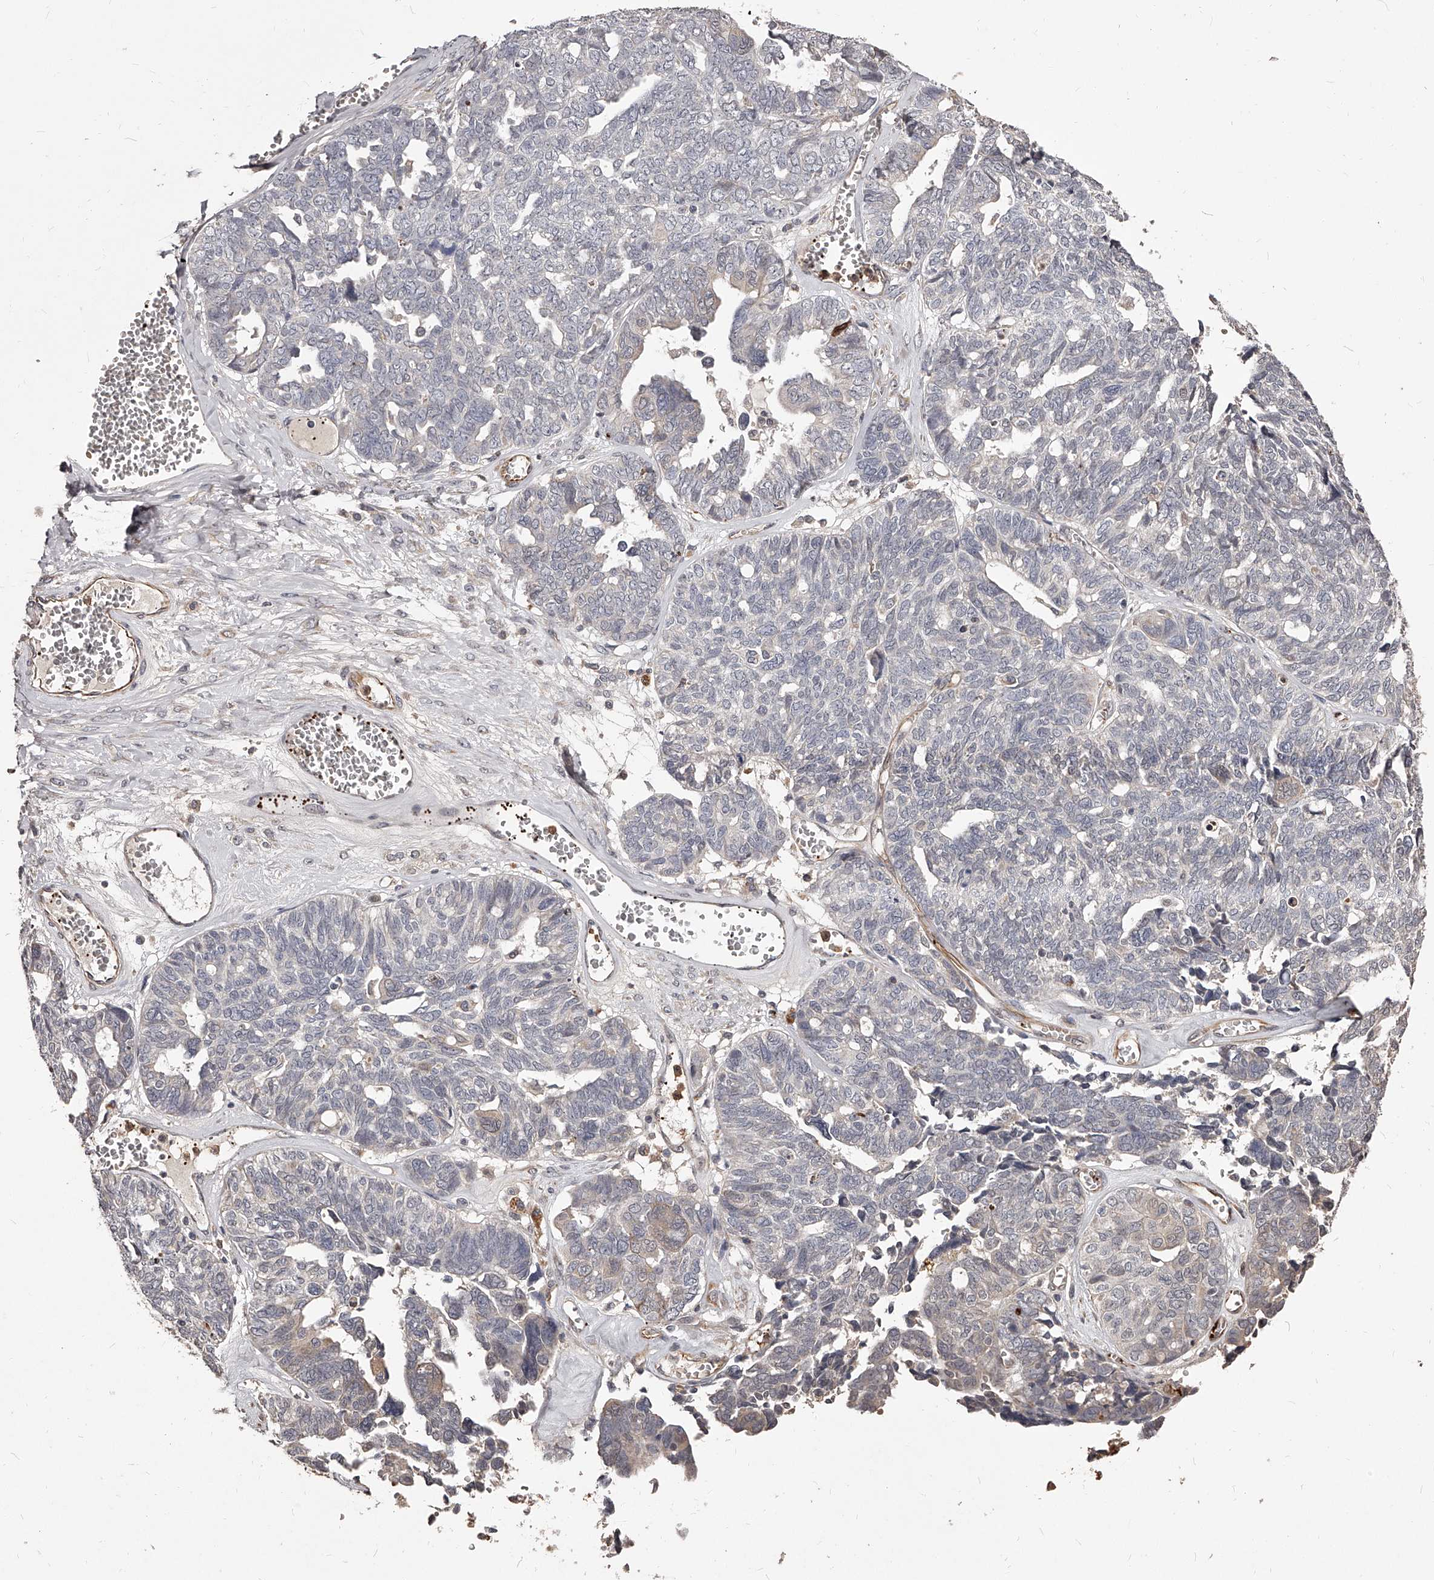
{"staining": {"intensity": "negative", "quantity": "none", "location": "none"}, "tissue": "ovarian cancer", "cell_type": "Tumor cells", "image_type": "cancer", "snomed": [{"axis": "morphology", "description": "Cystadenocarcinoma, serous, NOS"}, {"axis": "topography", "description": "Ovary"}], "caption": "High magnification brightfield microscopy of ovarian serous cystadenocarcinoma stained with DAB (brown) and counterstained with hematoxylin (blue): tumor cells show no significant expression.", "gene": "URGCP", "patient": {"sex": "female", "age": 79}}